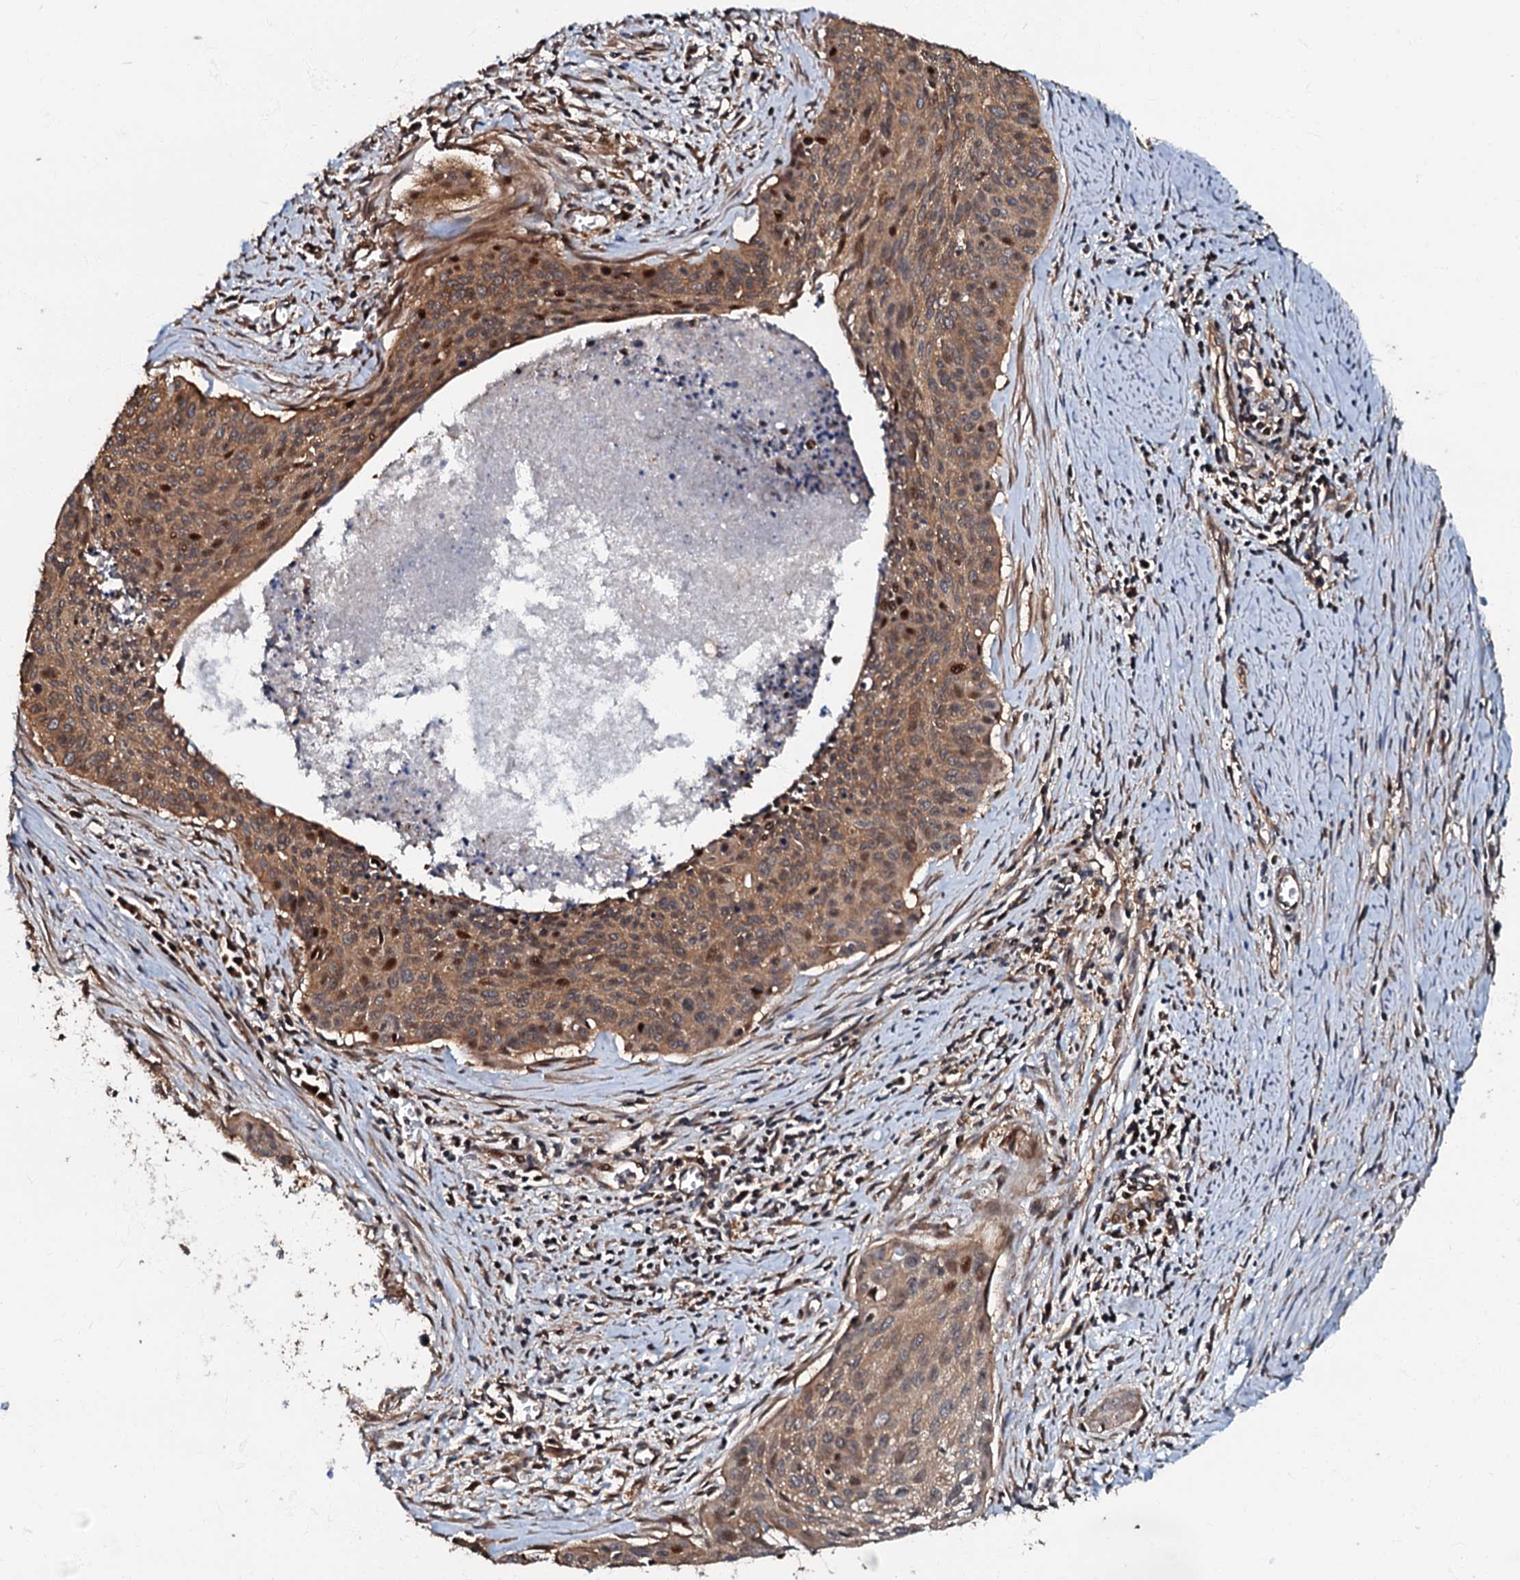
{"staining": {"intensity": "moderate", "quantity": ">75%", "location": "cytoplasmic/membranous,nuclear"}, "tissue": "cervical cancer", "cell_type": "Tumor cells", "image_type": "cancer", "snomed": [{"axis": "morphology", "description": "Squamous cell carcinoma, NOS"}, {"axis": "topography", "description": "Cervix"}], "caption": "DAB (3,3'-diaminobenzidine) immunohistochemical staining of cervical cancer (squamous cell carcinoma) reveals moderate cytoplasmic/membranous and nuclear protein positivity in about >75% of tumor cells.", "gene": "OSBP", "patient": {"sex": "female", "age": 55}}